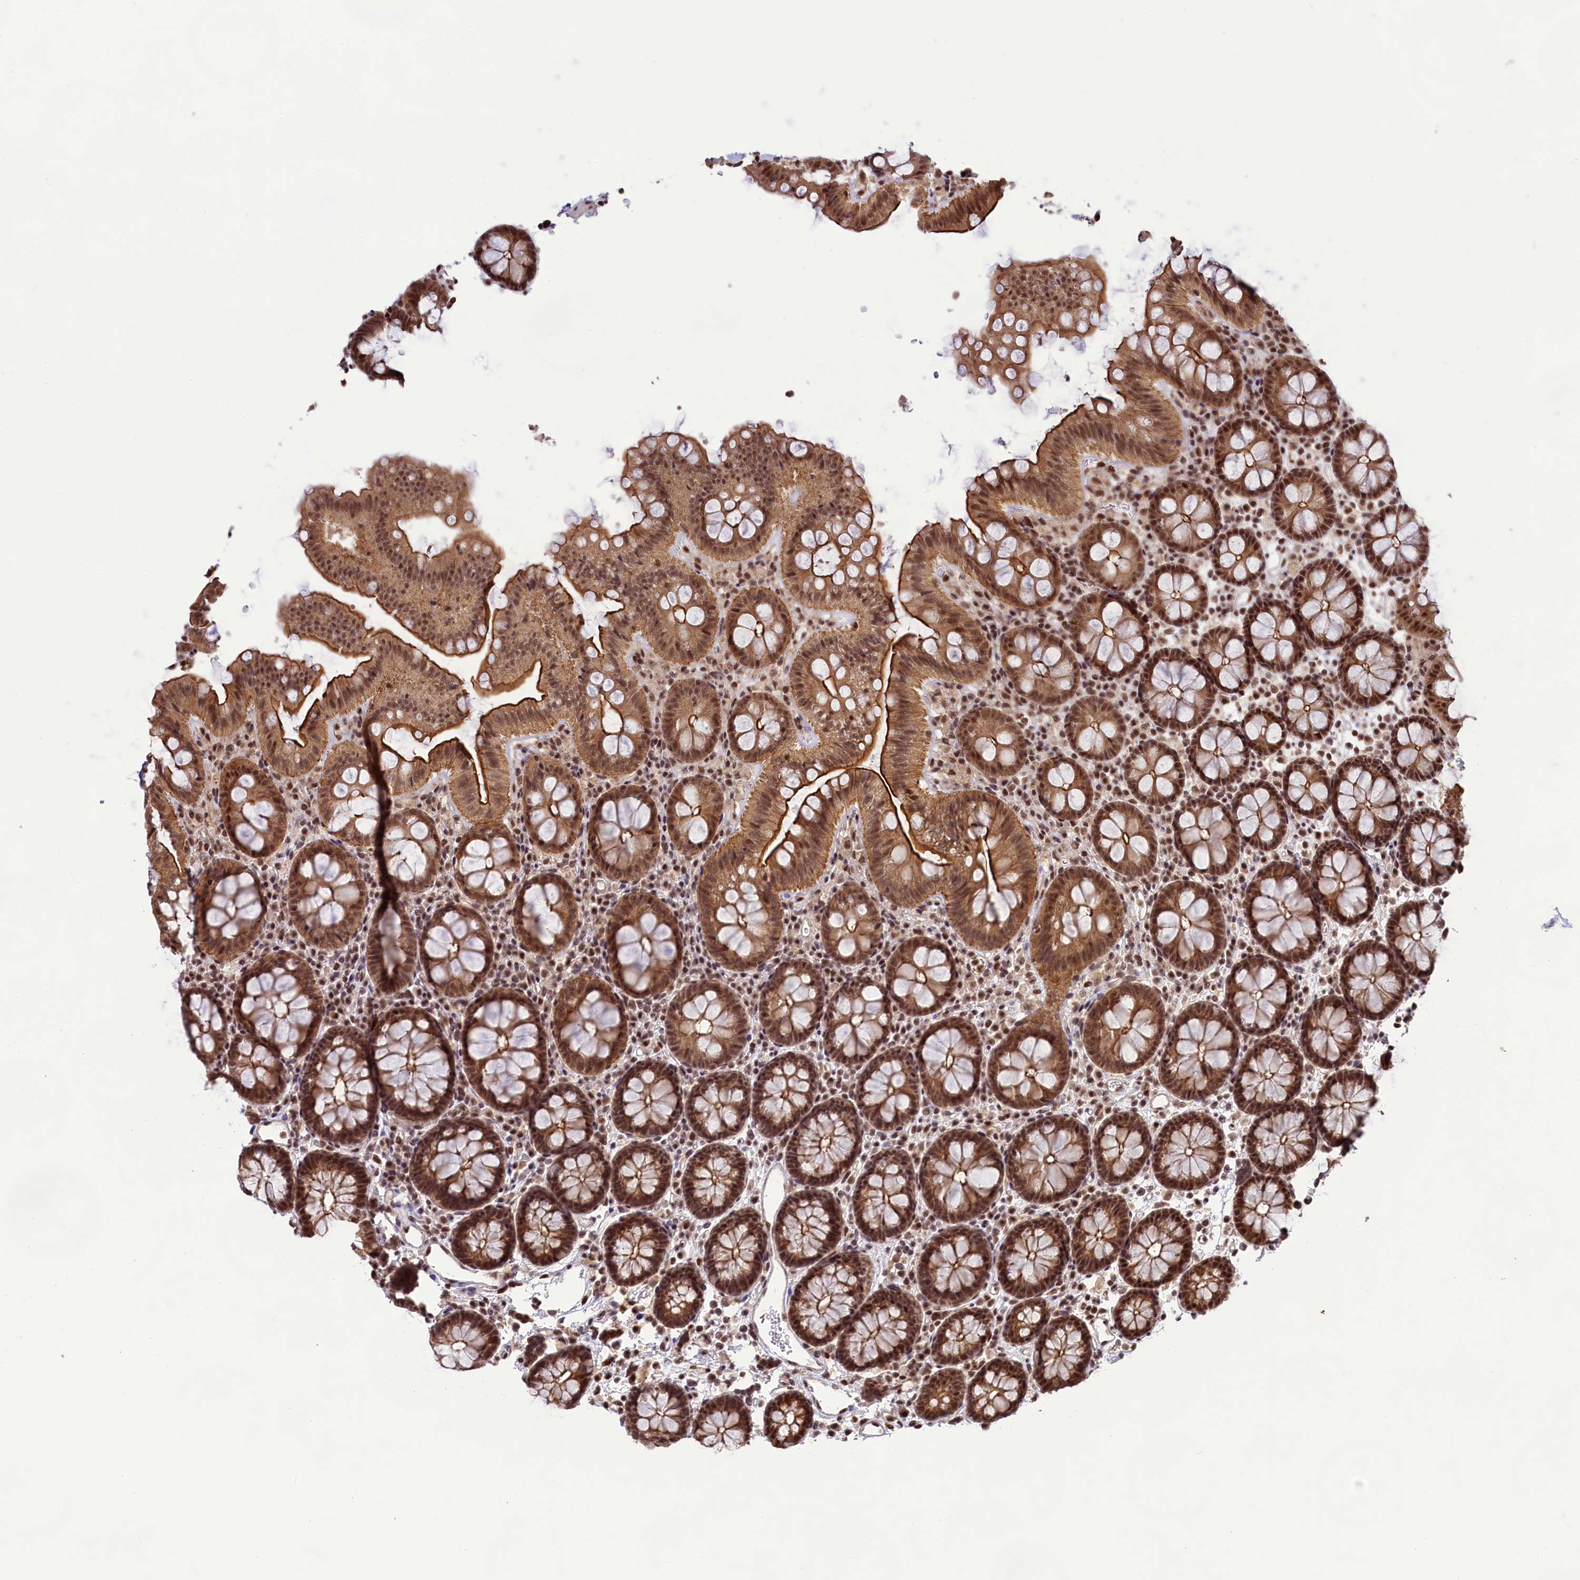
{"staining": {"intensity": "strong", "quantity": ">75%", "location": "nuclear"}, "tissue": "colon", "cell_type": "Endothelial cells", "image_type": "normal", "snomed": [{"axis": "morphology", "description": "Normal tissue, NOS"}, {"axis": "topography", "description": "Colon"}], "caption": "Immunohistochemistry (IHC) photomicrograph of normal colon stained for a protein (brown), which reveals high levels of strong nuclear staining in about >75% of endothelial cells.", "gene": "CARD8", "patient": {"sex": "male", "age": 75}}